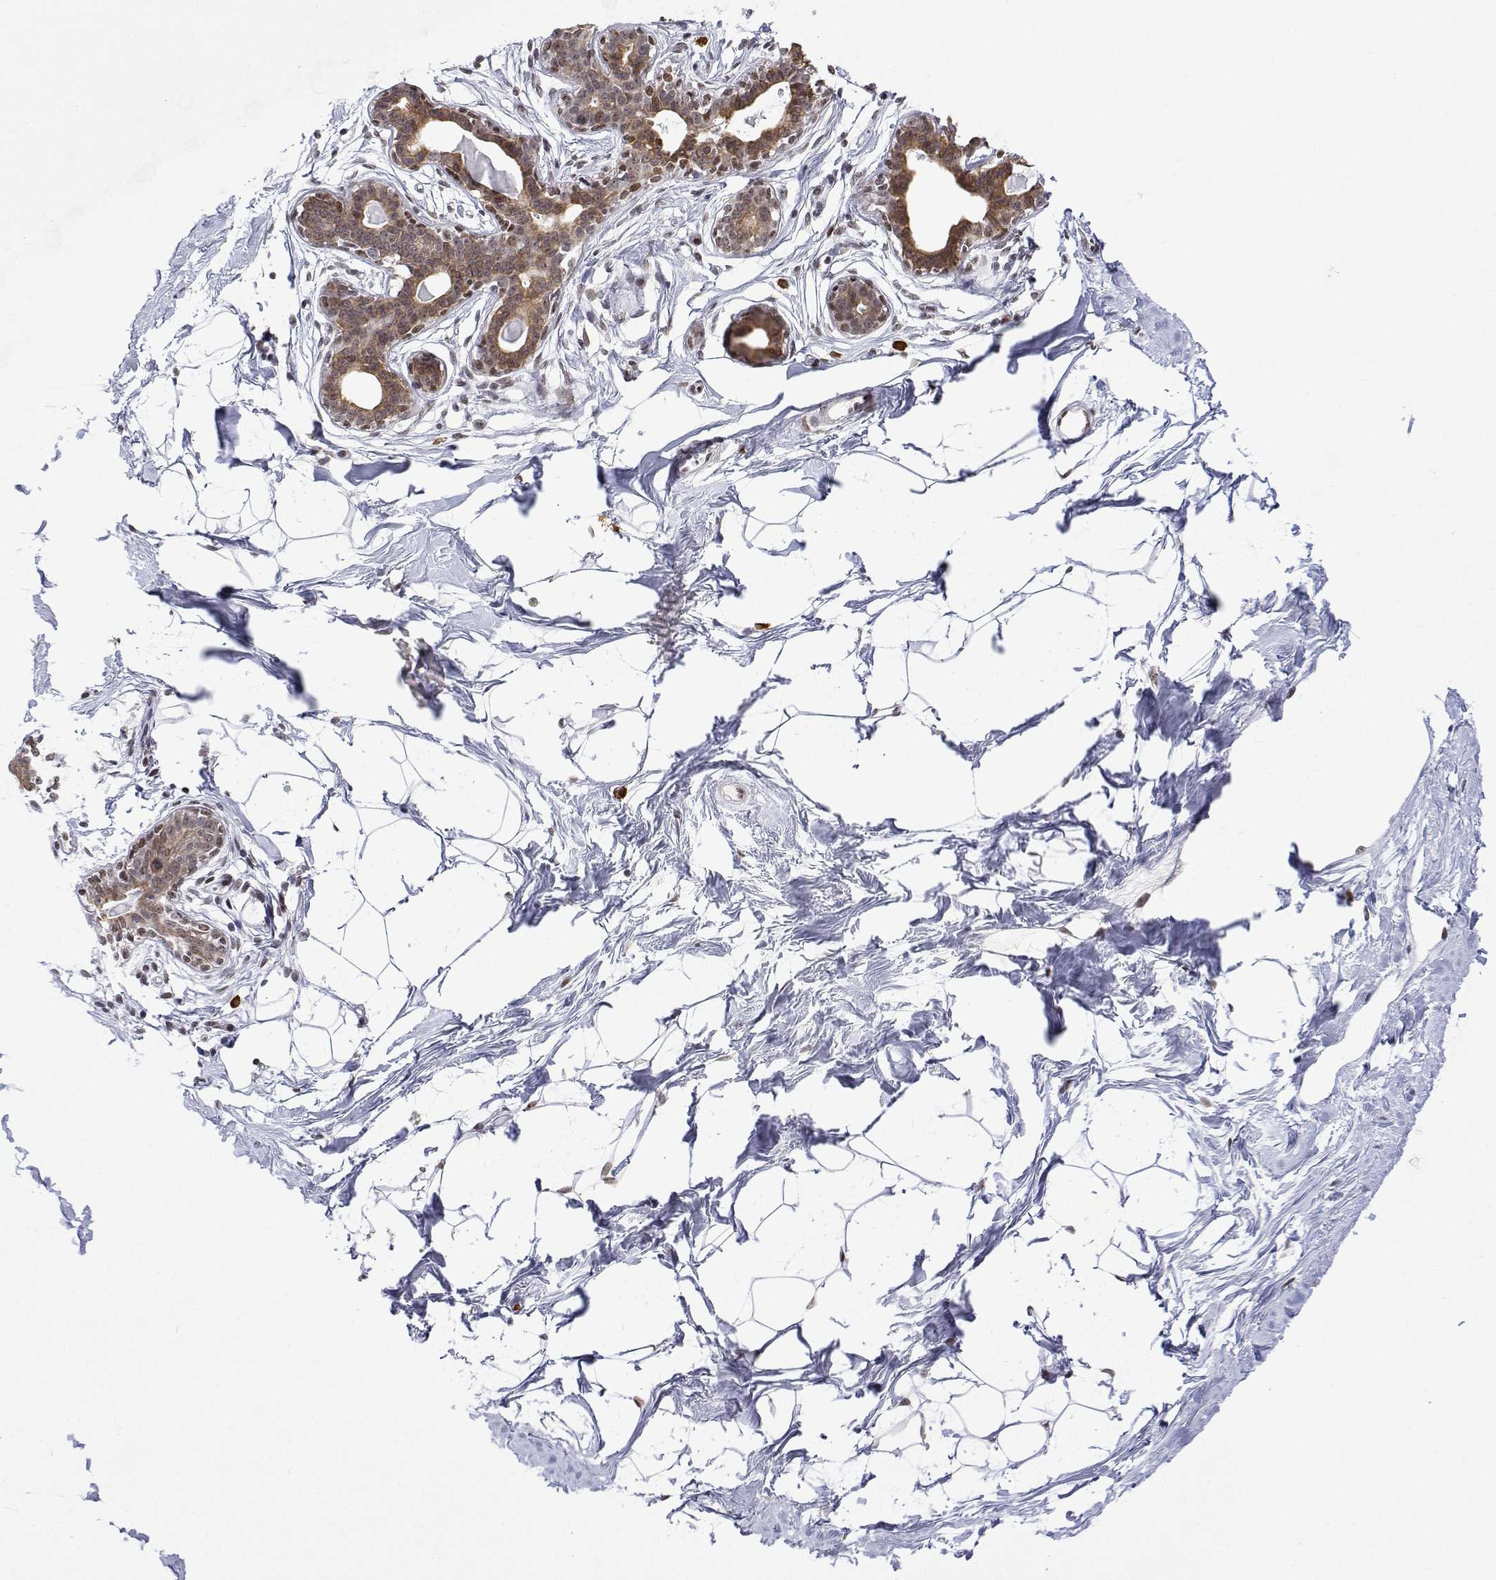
{"staining": {"intensity": "moderate", "quantity": "<25%", "location": "nuclear"}, "tissue": "breast", "cell_type": "Adipocytes", "image_type": "normal", "snomed": [{"axis": "morphology", "description": "Normal tissue, NOS"}, {"axis": "topography", "description": "Breast"}], "caption": "Immunohistochemistry of normal breast demonstrates low levels of moderate nuclear staining in approximately <25% of adipocytes. (brown staining indicates protein expression, while blue staining denotes nuclei).", "gene": "XPC", "patient": {"sex": "female", "age": 45}}